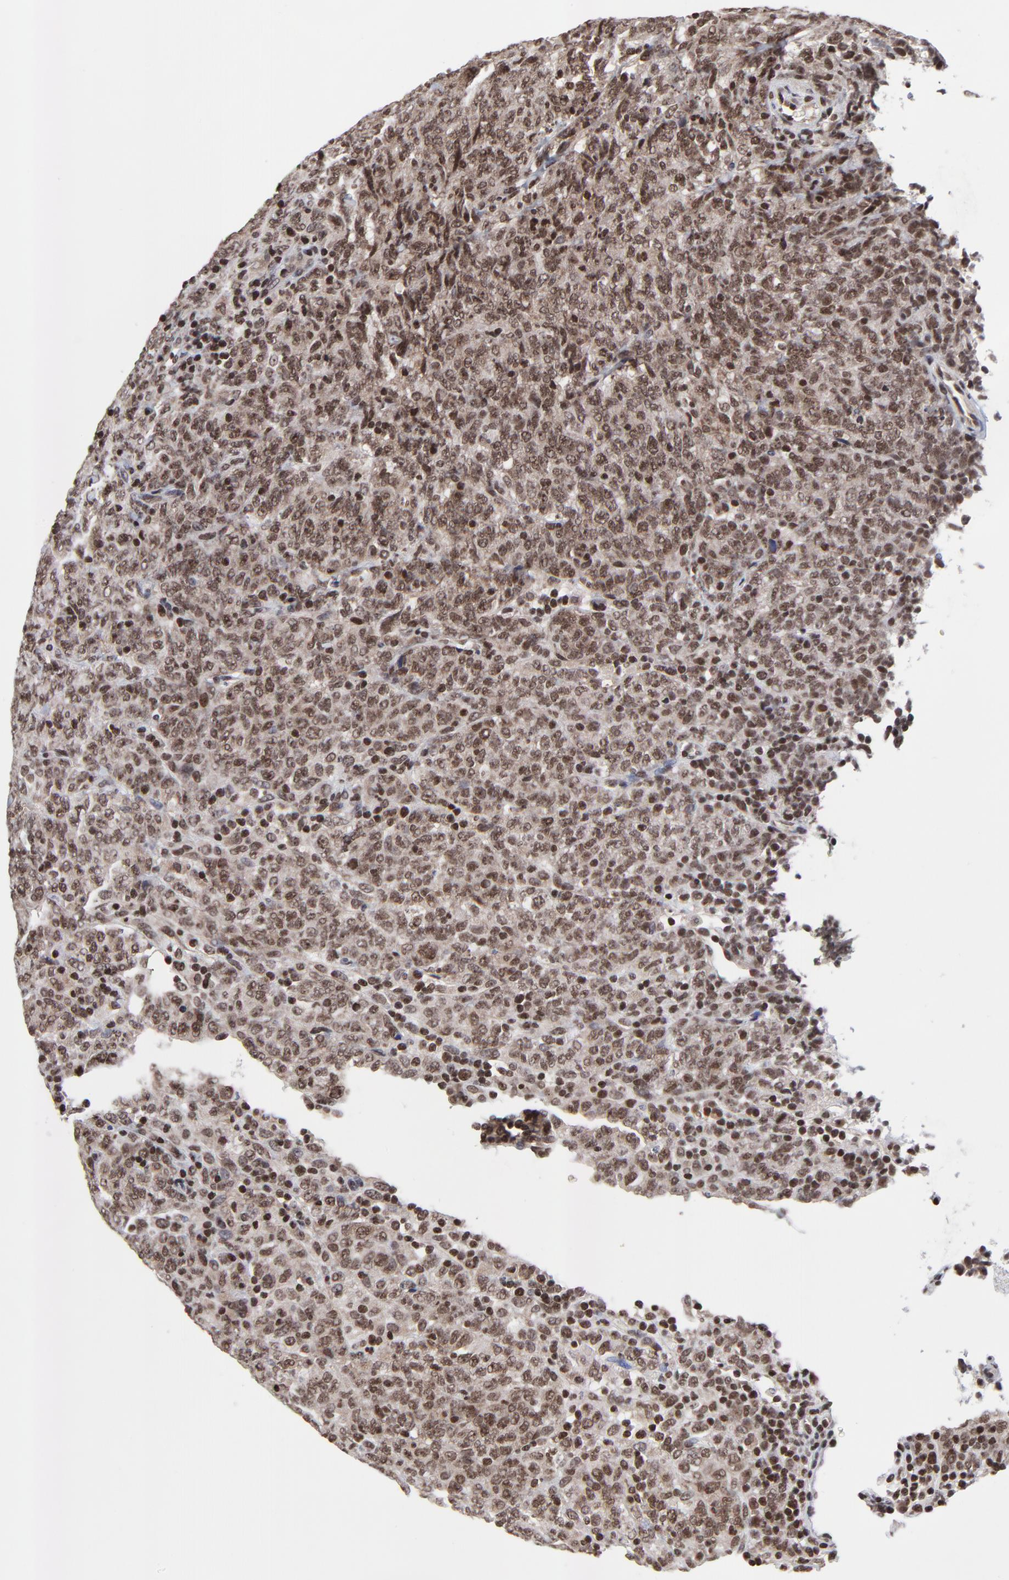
{"staining": {"intensity": "moderate", "quantity": ">75%", "location": "cytoplasmic/membranous,nuclear"}, "tissue": "lymphoma", "cell_type": "Tumor cells", "image_type": "cancer", "snomed": [{"axis": "morphology", "description": "Malignant lymphoma, non-Hodgkin's type, High grade"}, {"axis": "topography", "description": "Tonsil"}], "caption": "Lymphoma was stained to show a protein in brown. There is medium levels of moderate cytoplasmic/membranous and nuclear positivity in approximately >75% of tumor cells.", "gene": "ZNF777", "patient": {"sex": "female", "age": 36}}